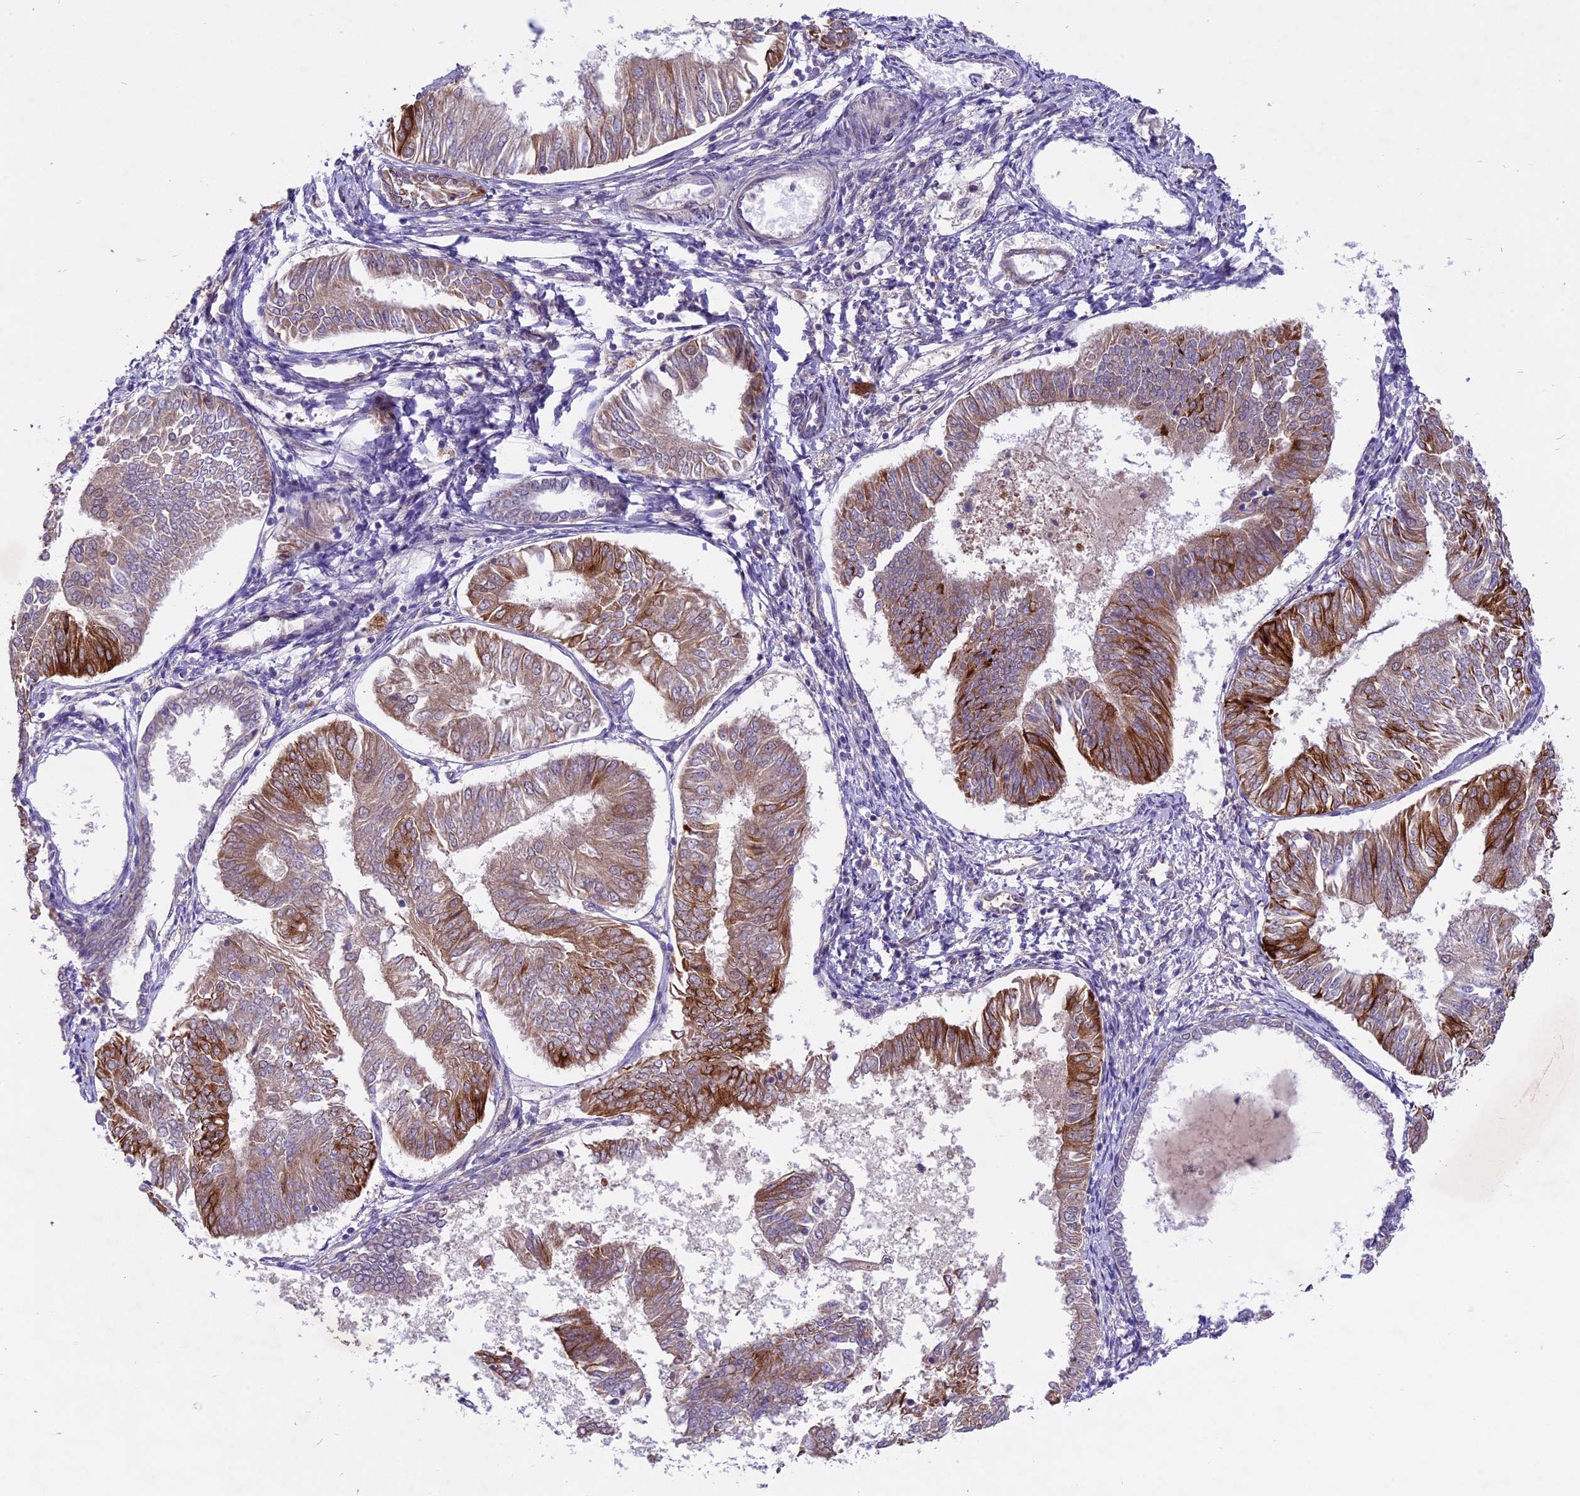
{"staining": {"intensity": "moderate", "quantity": "25%-75%", "location": "cytoplasmic/membranous"}, "tissue": "endometrial cancer", "cell_type": "Tumor cells", "image_type": "cancer", "snomed": [{"axis": "morphology", "description": "Adenocarcinoma, NOS"}, {"axis": "topography", "description": "Endometrium"}], "caption": "IHC histopathology image of endometrial cancer stained for a protein (brown), which reveals medium levels of moderate cytoplasmic/membranous positivity in about 25%-75% of tumor cells.", "gene": "SPRED1", "patient": {"sex": "female", "age": 58}}